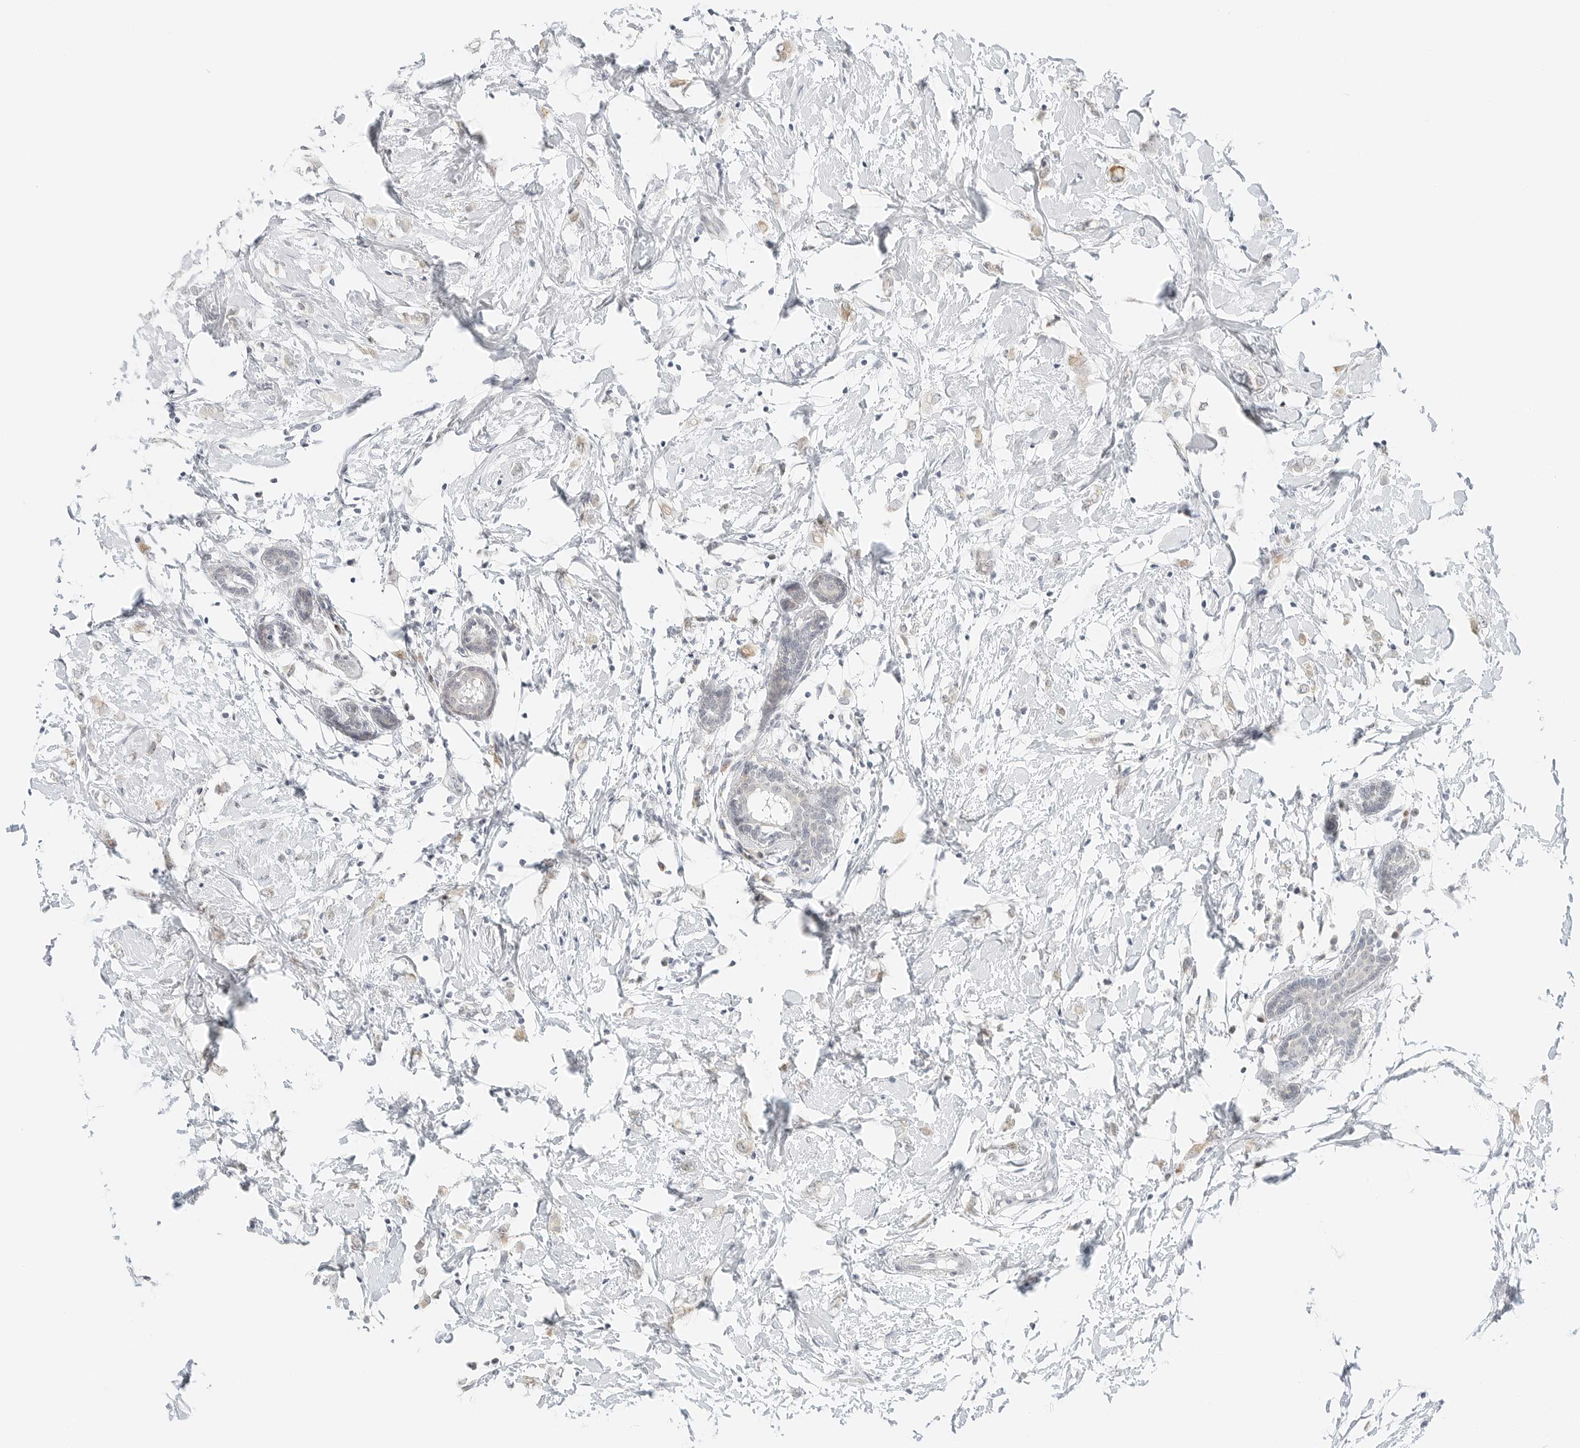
{"staining": {"intensity": "negative", "quantity": "none", "location": "none"}, "tissue": "breast cancer", "cell_type": "Tumor cells", "image_type": "cancer", "snomed": [{"axis": "morphology", "description": "Normal tissue, NOS"}, {"axis": "morphology", "description": "Lobular carcinoma"}, {"axis": "topography", "description": "Breast"}], "caption": "High magnification brightfield microscopy of breast lobular carcinoma stained with DAB (3,3'-diaminobenzidine) (brown) and counterstained with hematoxylin (blue): tumor cells show no significant staining.", "gene": "CCSAP", "patient": {"sex": "female", "age": 47}}